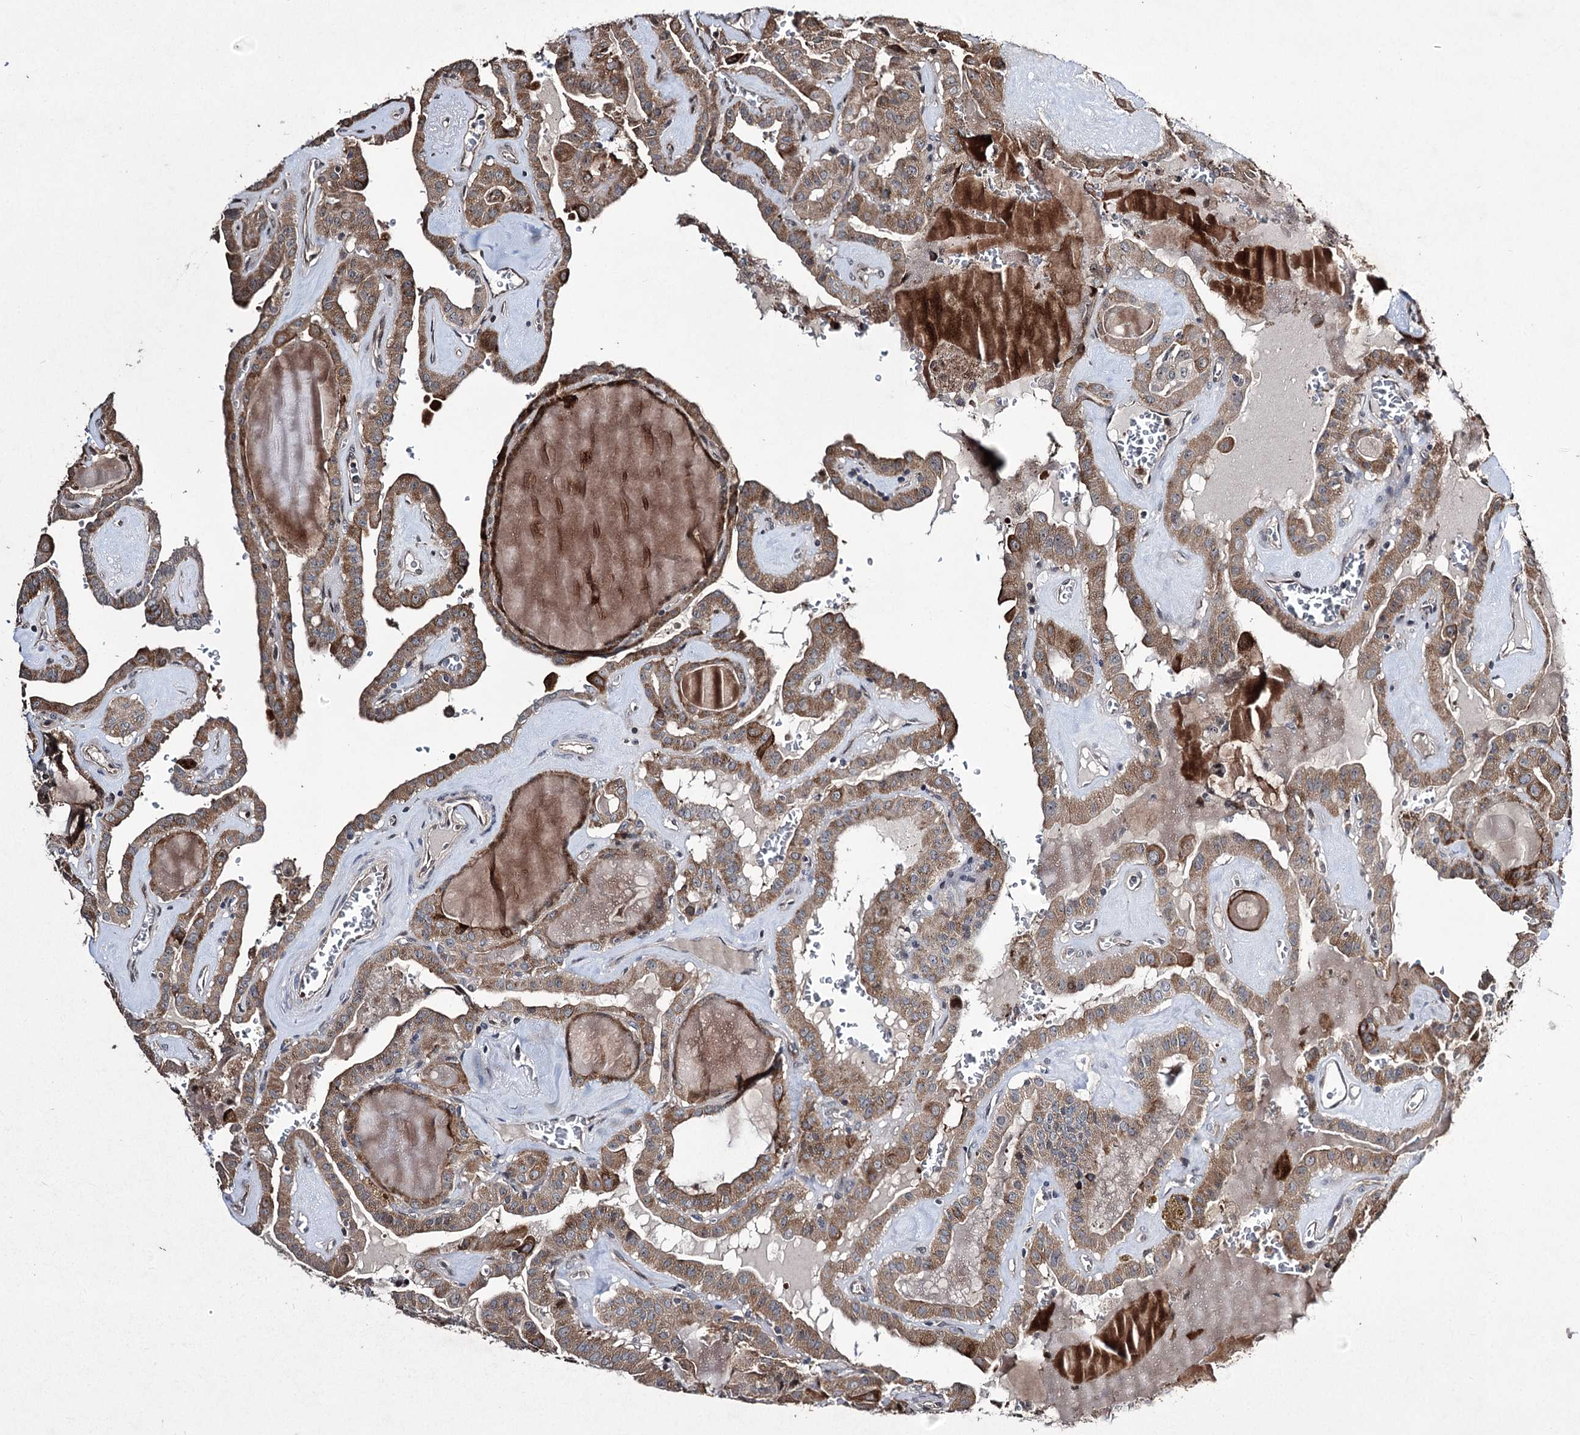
{"staining": {"intensity": "moderate", "quantity": ">75%", "location": "cytoplasmic/membranous"}, "tissue": "thyroid cancer", "cell_type": "Tumor cells", "image_type": "cancer", "snomed": [{"axis": "morphology", "description": "Papillary adenocarcinoma, NOS"}, {"axis": "topography", "description": "Thyroid gland"}], "caption": "Brown immunohistochemical staining in thyroid cancer (papillary adenocarcinoma) reveals moderate cytoplasmic/membranous staining in approximately >75% of tumor cells. (brown staining indicates protein expression, while blue staining denotes nuclei).", "gene": "CPNE8", "patient": {"sex": "male", "age": 52}}